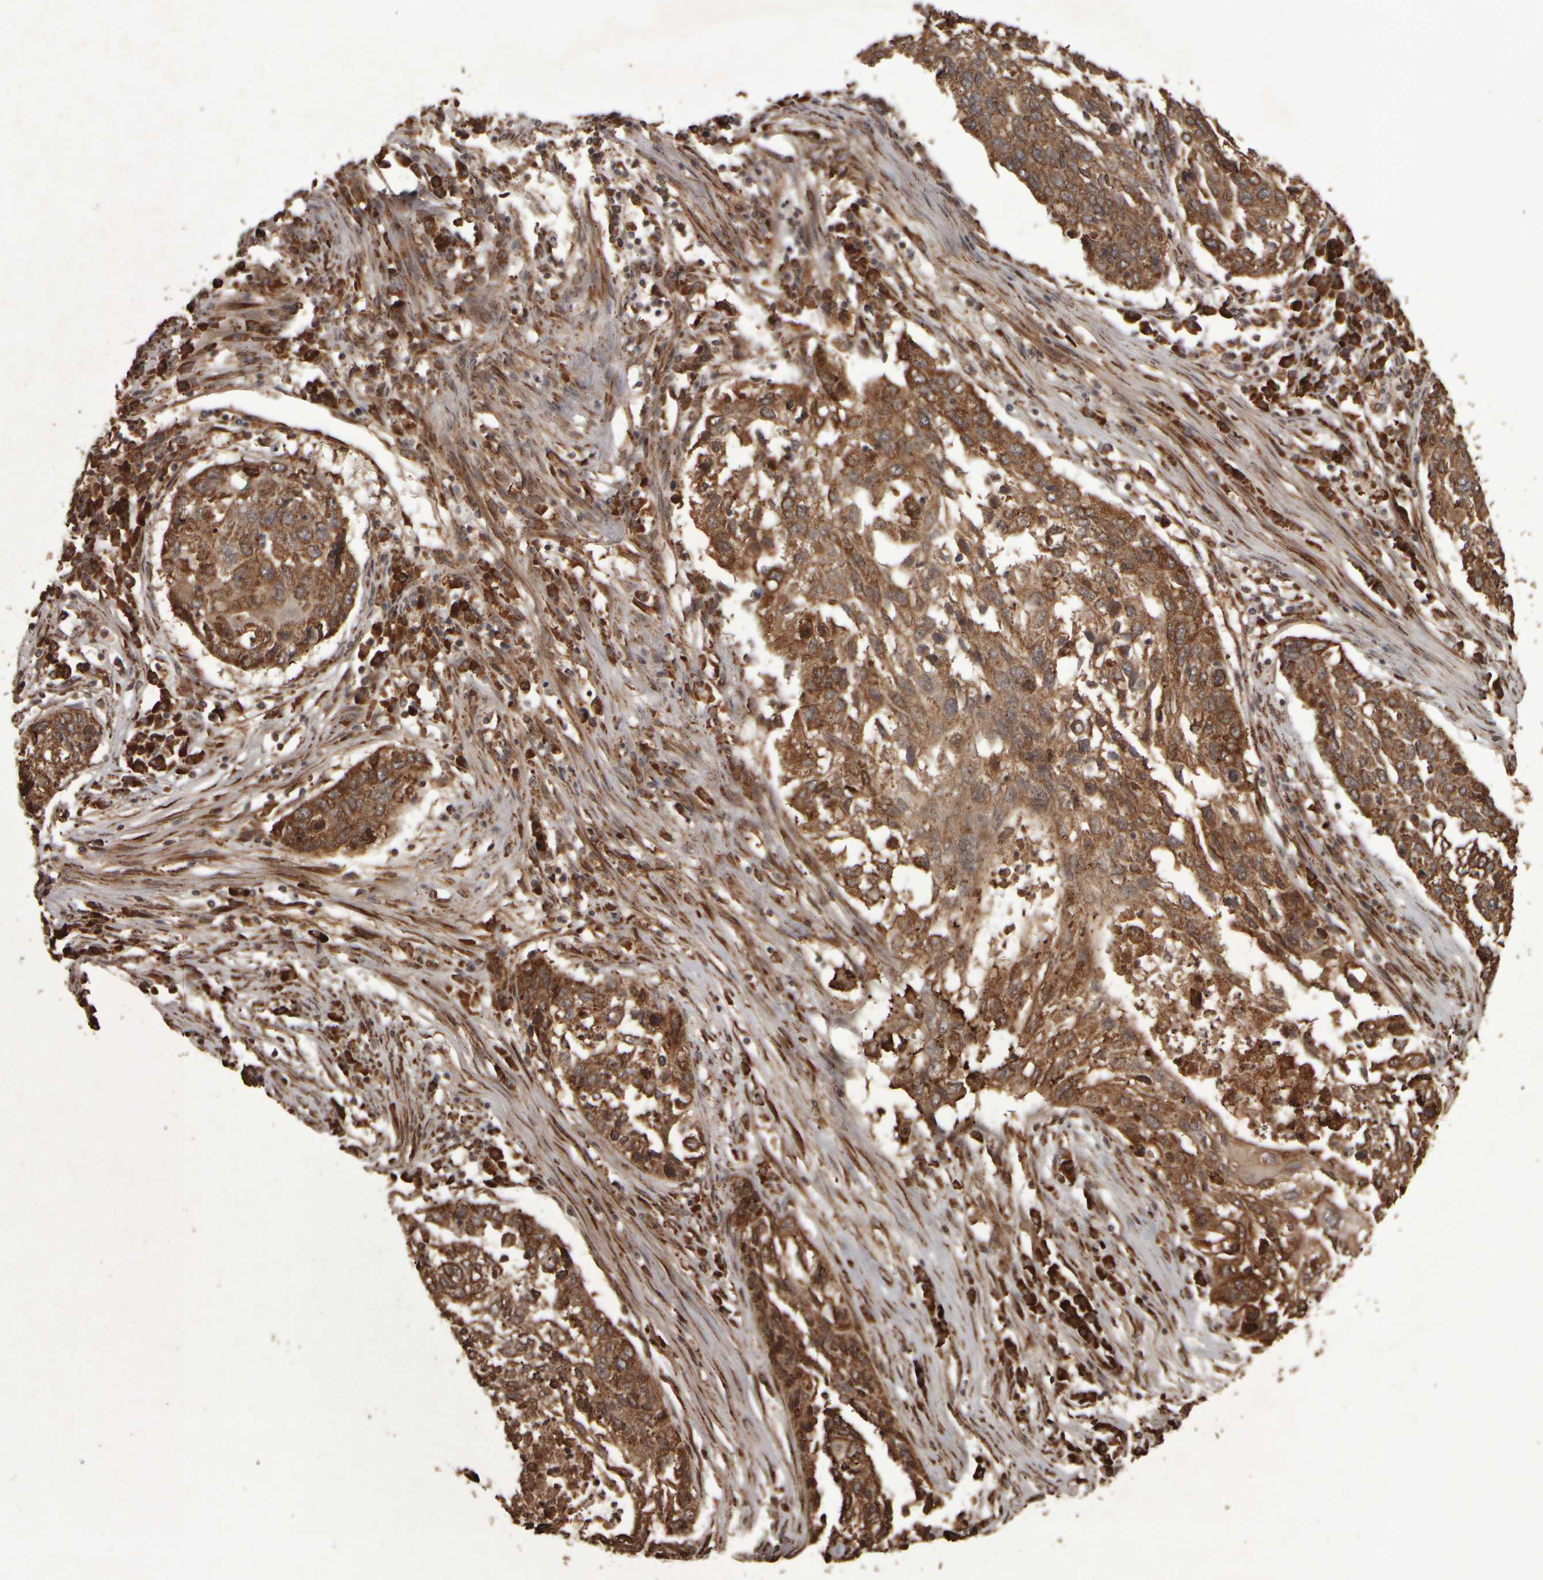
{"staining": {"intensity": "moderate", "quantity": ">75%", "location": "cytoplasmic/membranous"}, "tissue": "lung cancer", "cell_type": "Tumor cells", "image_type": "cancer", "snomed": [{"axis": "morphology", "description": "Squamous cell carcinoma, NOS"}, {"axis": "topography", "description": "Lung"}], "caption": "Brown immunohistochemical staining in lung cancer reveals moderate cytoplasmic/membranous positivity in about >75% of tumor cells.", "gene": "AGBL3", "patient": {"sex": "female", "age": 63}}